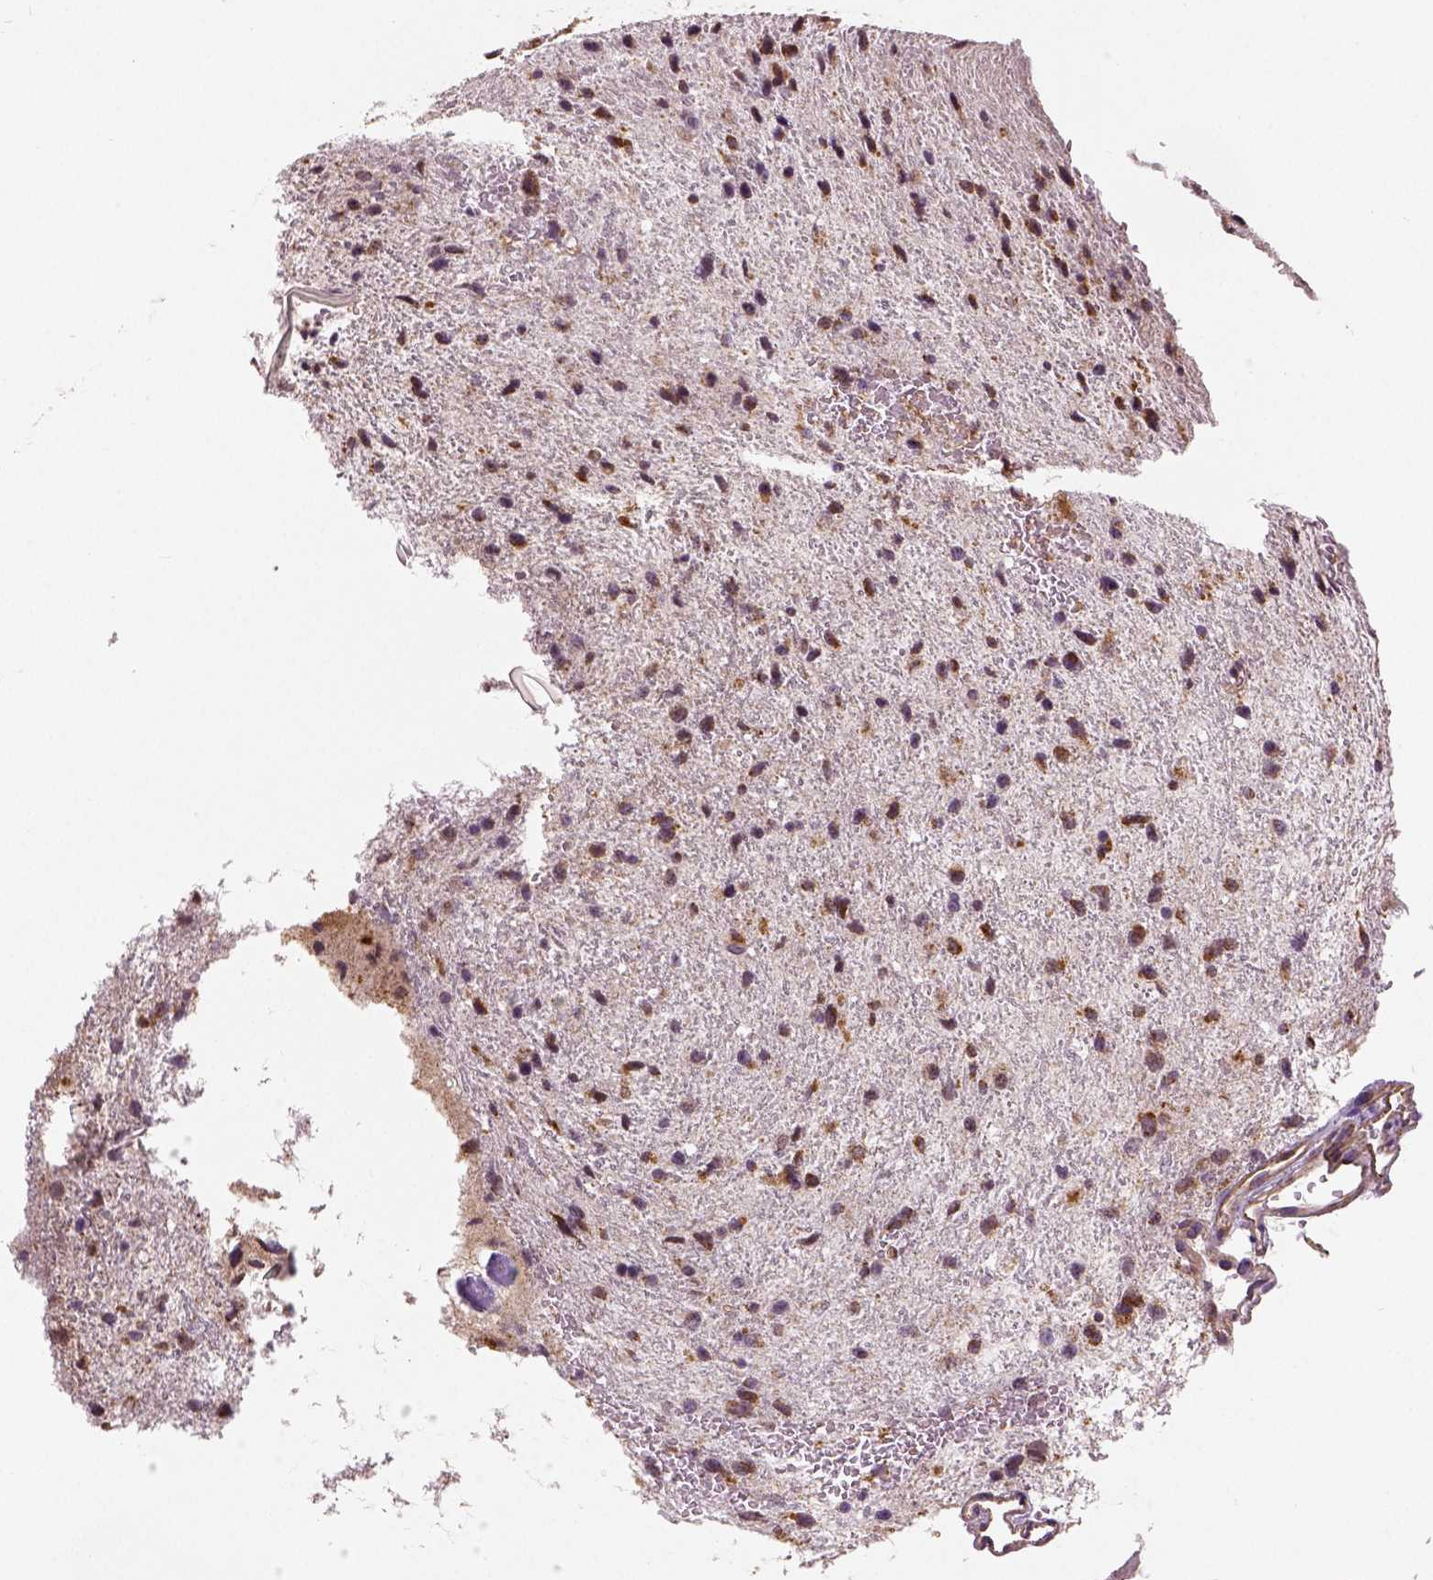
{"staining": {"intensity": "moderate", "quantity": ">75%", "location": "cytoplasmic/membranous"}, "tissue": "glioma", "cell_type": "Tumor cells", "image_type": "cancer", "snomed": [{"axis": "morphology", "description": "Glioma, malignant, Low grade"}, {"axis": "topography", "description": "Brain"}], "caption": "Immunohistochemical staining of human glioma reveals medium levels of moderate cytoplasmic/membranous staining in approximately >75% of tumor cells. (Stains: DAB in brown, nuclei in blue, Microscopy: brightfield microscopy at high magnification).", "gene": "PGAM5", "patient": {"sex": "female", "age": 55}}